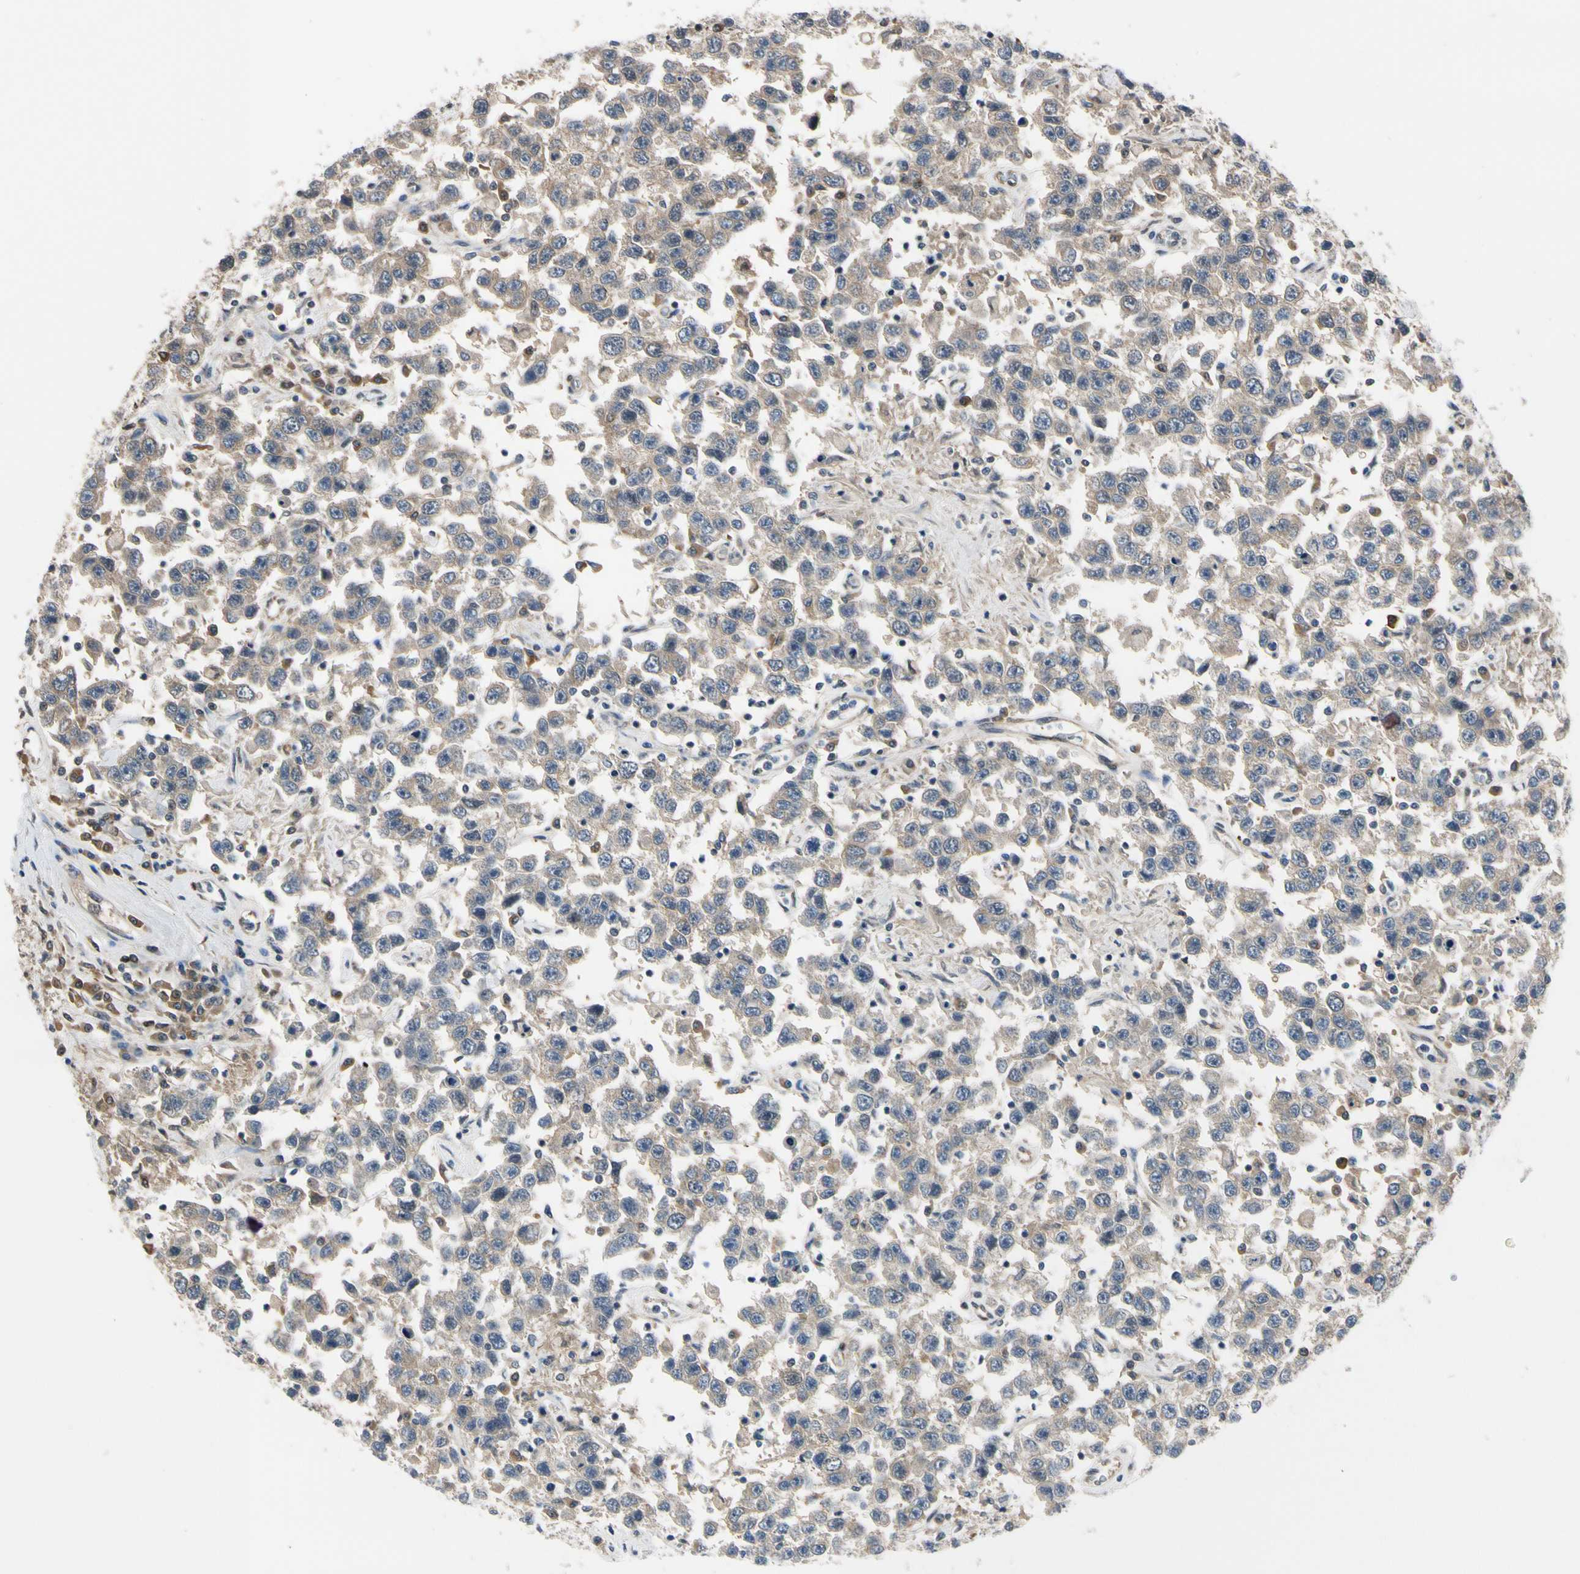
{"staining": {"intensity": "weak", "quantity": ">75%", "location": "cytoplasmic/membranous"}, "tissue": "testis cancer", "cell_type": "Tumor cells", "image_type": "cancer", "snomed": [{"axis": "morphology", "description": "Seminoma, NOS"}, {"axis": "topography", "description": "Testis"}], "caption": "This histopathology image displays immunohistochemistry (IHC) staining of testis cancer (seminoma), with low weak cytoplasmic/membranous expression in about >75% of tumor cells.", "gene": "RASGRF1", "patient": {"sex": "male", "age": 41}}